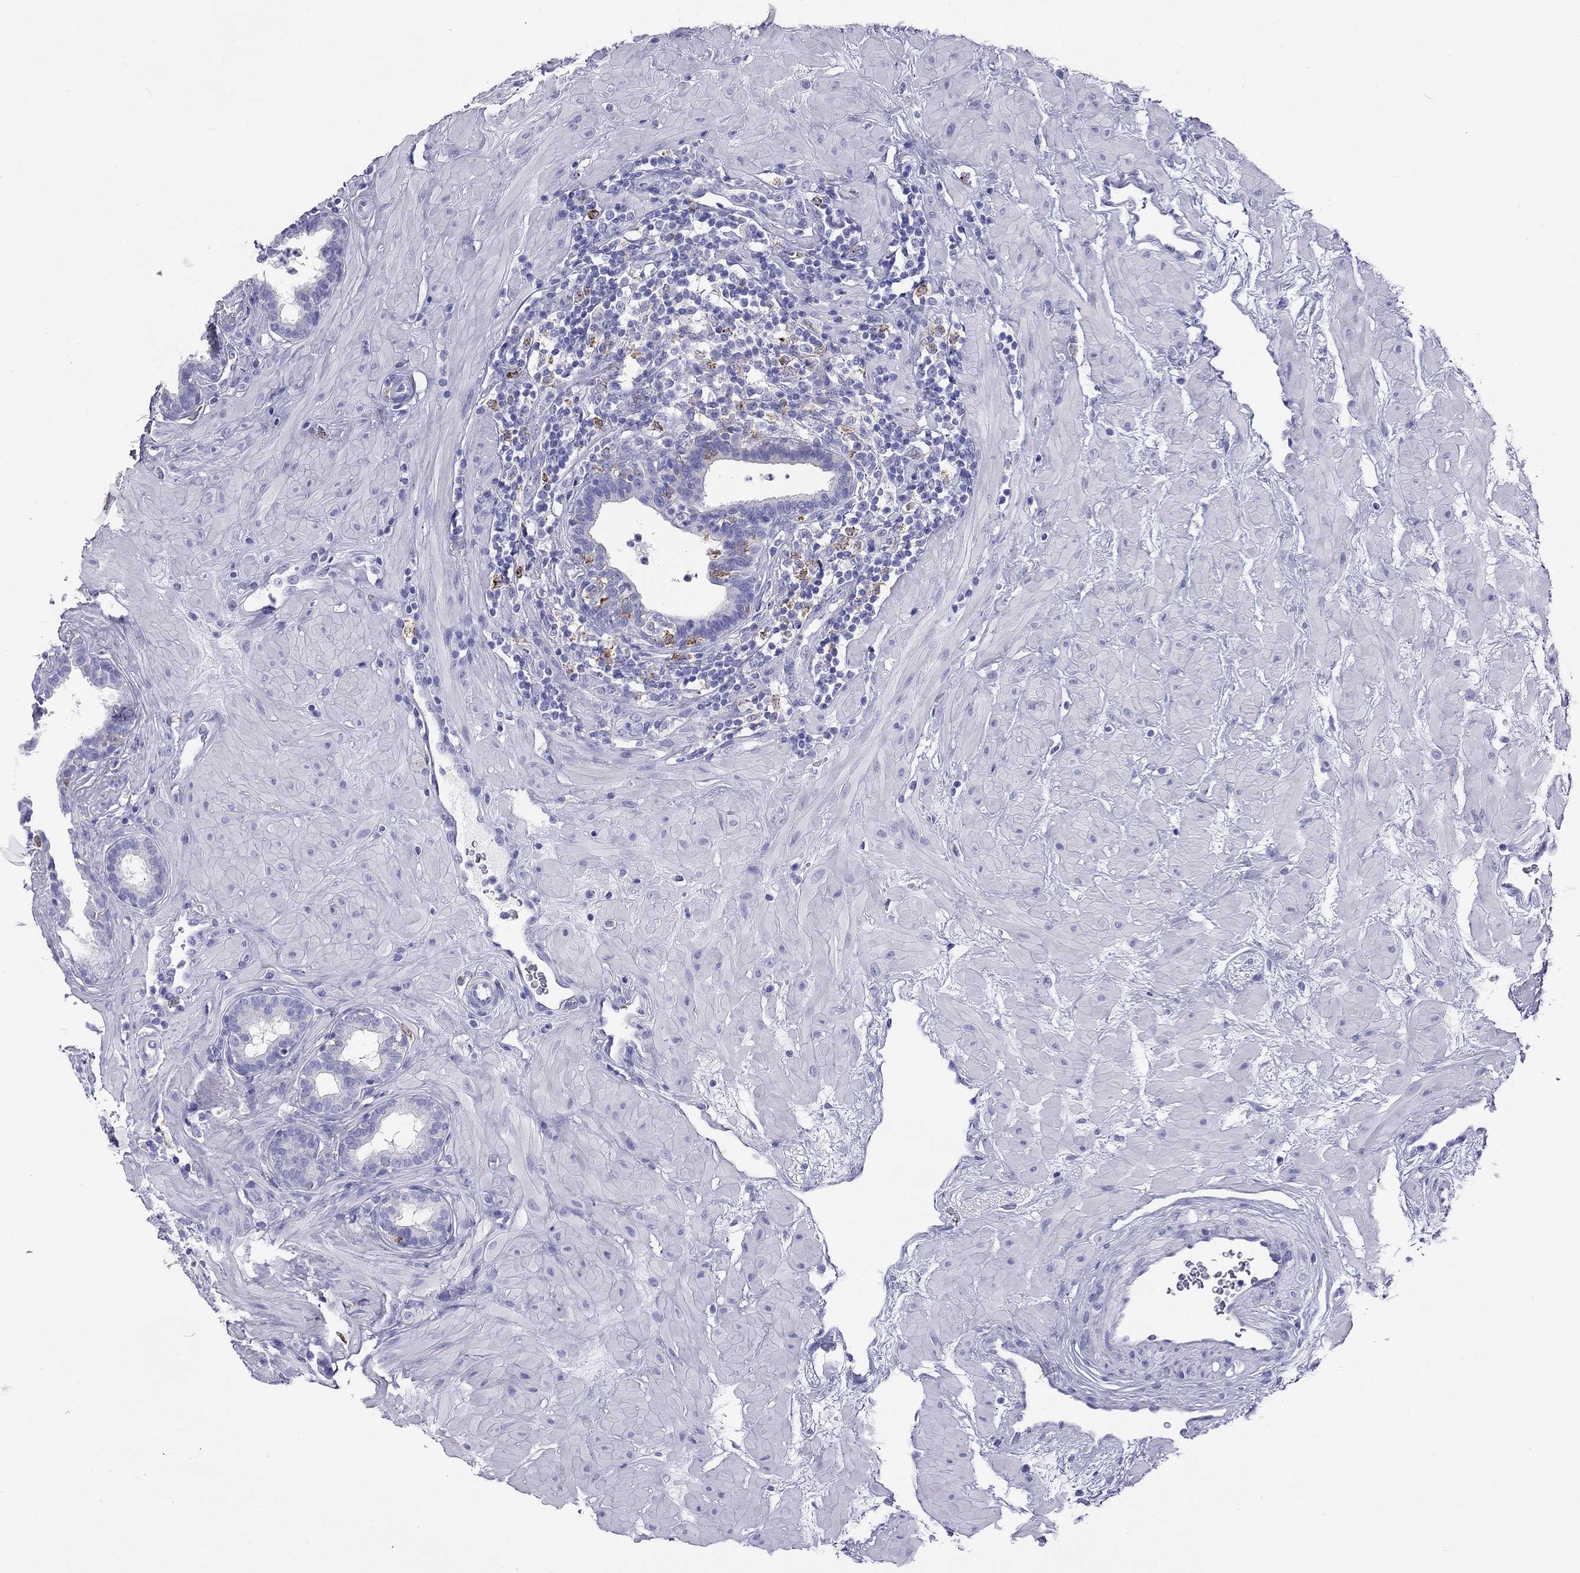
{"staining": {"intensity": "negative", "quantity": "none", "location": "none"}, "tissue": "prostate", "cell_type": "Glandular cells", "image_type": "normal", "snomed": [{"axis": "morphology", "description": "Normal tissue, NOS"}, {"axis": "topography", "description": "Prostate"}], "caption": "Image shows no significant protein staining in glandular cells of benign prostate. The staining is performed using DAB brown chromogen with nuclei counter-stained in using hematoxylin.", "gene": "HLA", "patient": {"sex": "male", "age": 37}}